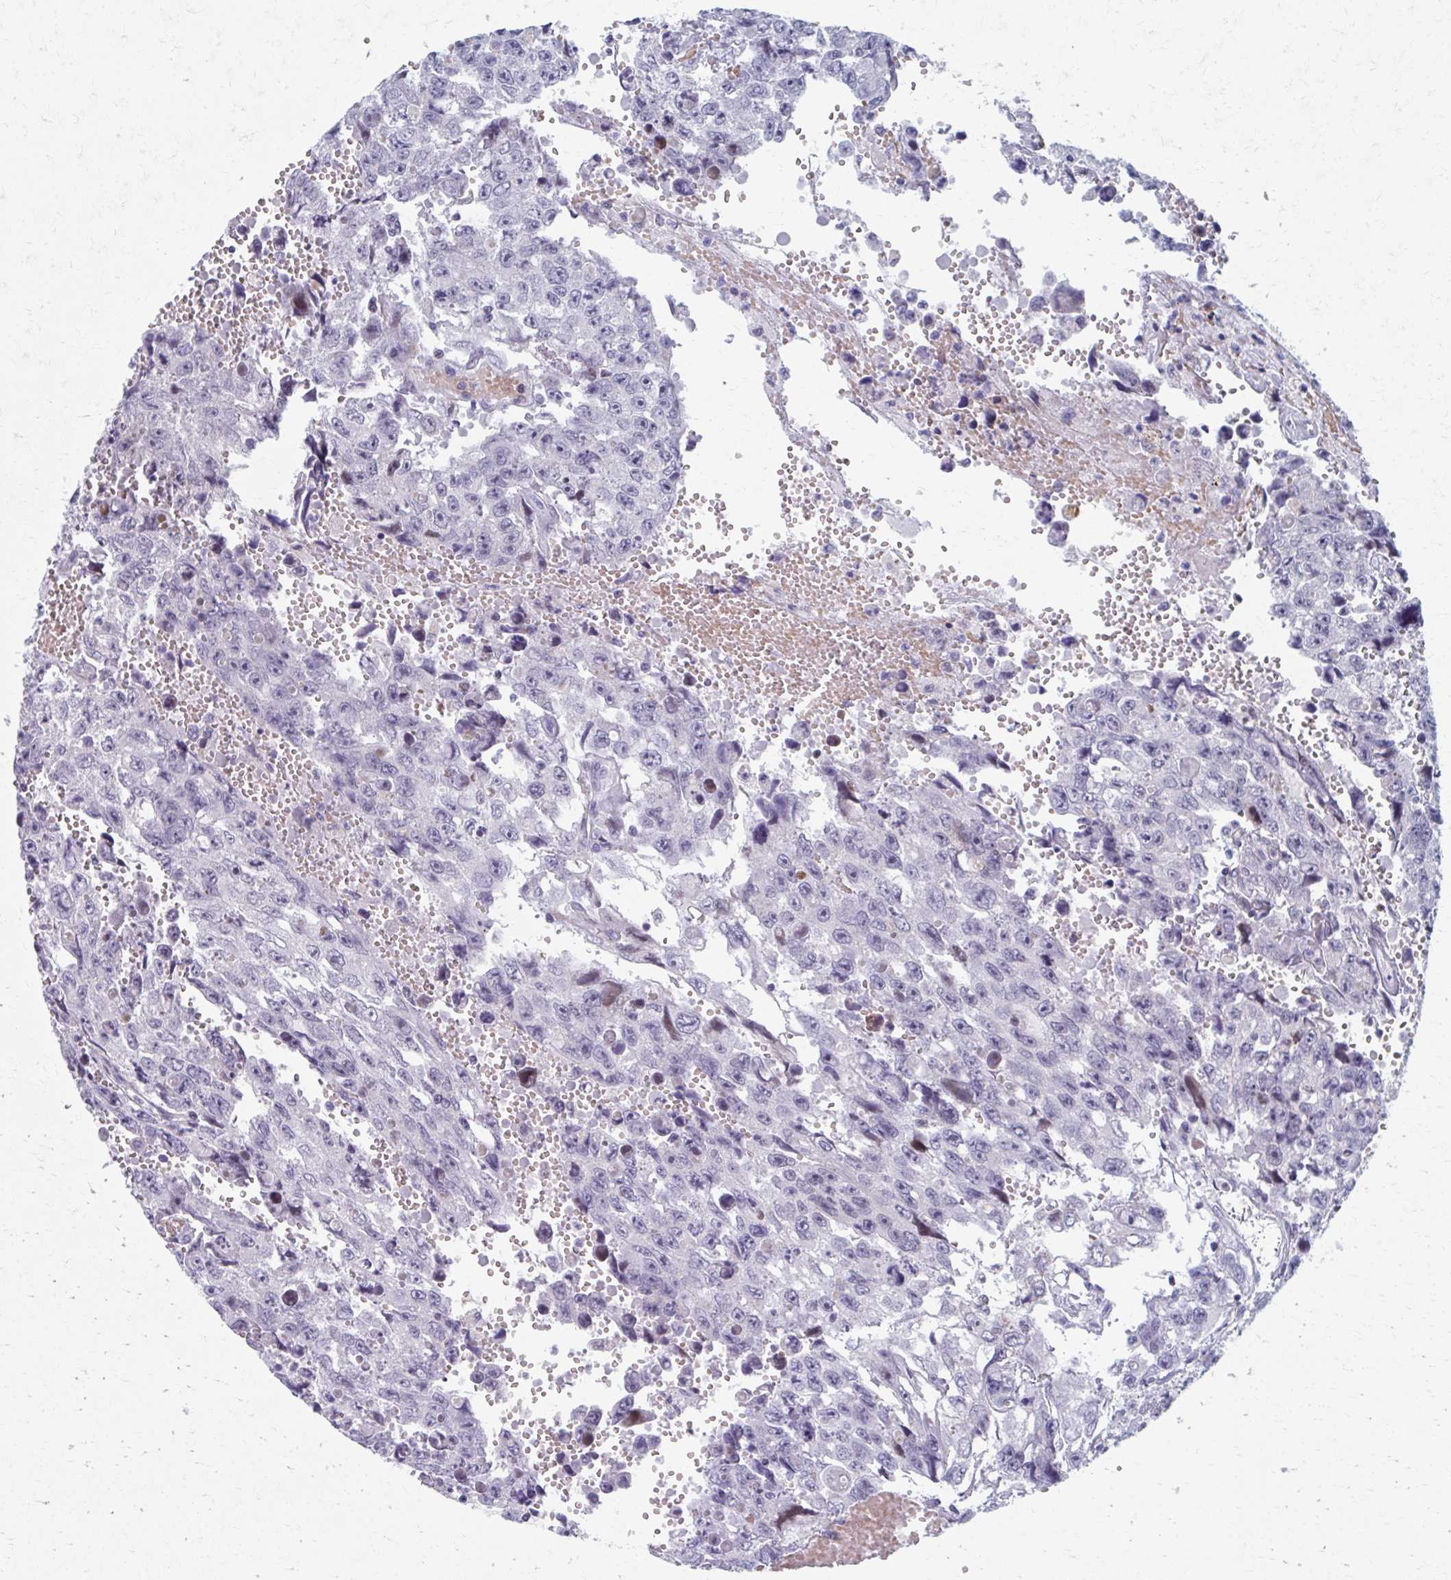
{"staining": {"intensity": "negative", "quantity": "none", "location": "none"}, "tissue": "testis cancer", "cell_type": "Tumor cells", "image_type": "cancer", "snomed": [{"axis": "morphology", "description": "Seminoma, NOS"}, {"axis": "topography", "description": "Testis"}], "caption": "Immunohistochemistry micrograph of neoplastic tissue: testis seminoma stained with DAB (3,3'-diaminobenzidine) shows no significant protein staining in tumor cells.", "gene": "ABHD16B", "patient": {"sex": "male", "age": 26}}